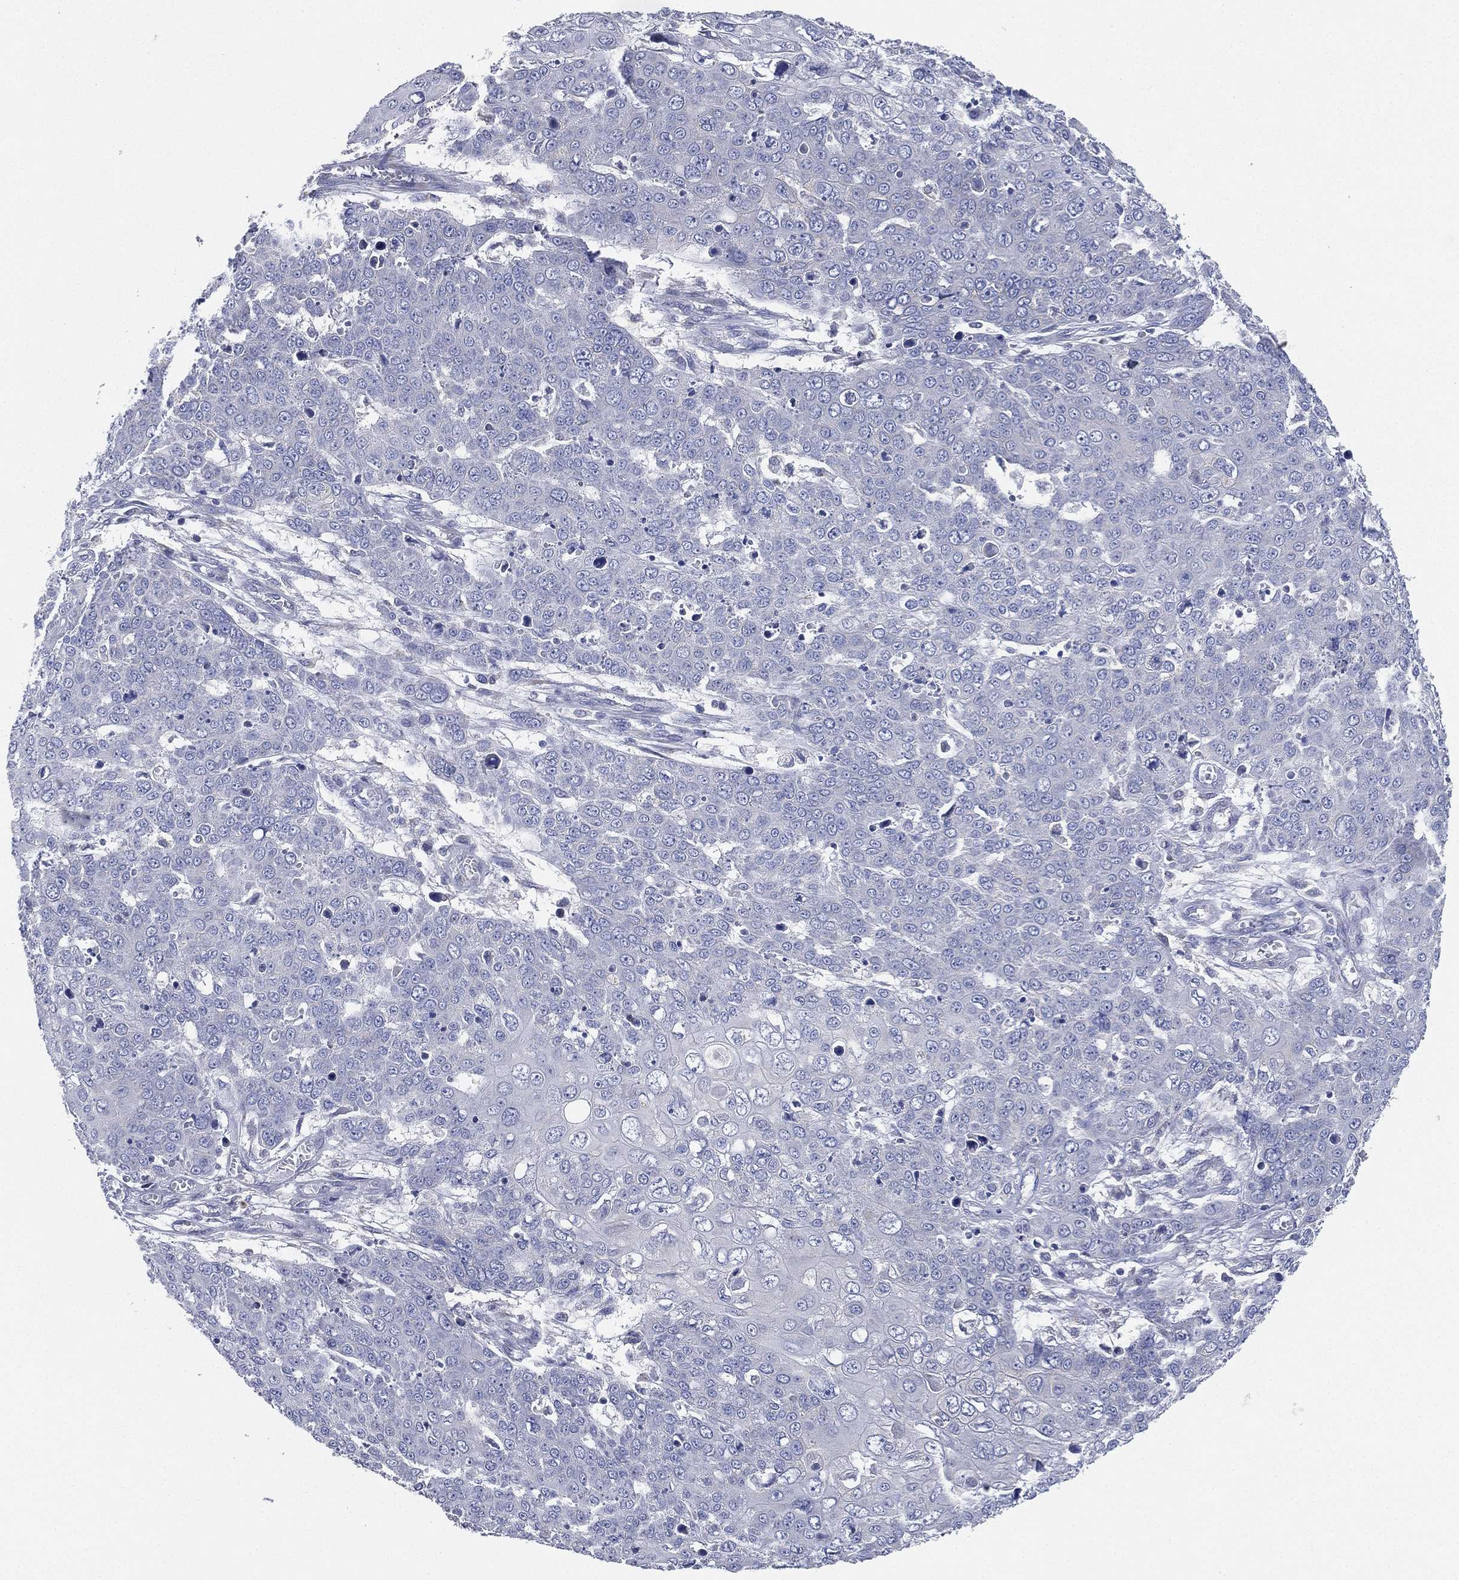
{"staining": {"intensity": "negative", "quantity": "none", "location": "none"}, "tissue": "skin cancer", "cell_type": "Tumor cells", "image_type": "cancer", "snomed": [{"axis": "morphology", "description": "Squamous cell carcinoma, NOS"}, {"axis": "topography", "description": "Skin"}], "caption": "Tumor cells are negative for protein expression in human skin squamous cell carcinoma. (DAB (3,3'-diaminobenzidine) IHC with hematoxylin counter stain).", "gene": "ATP8A2", "patient": {"sex": "male", "age": 71}}